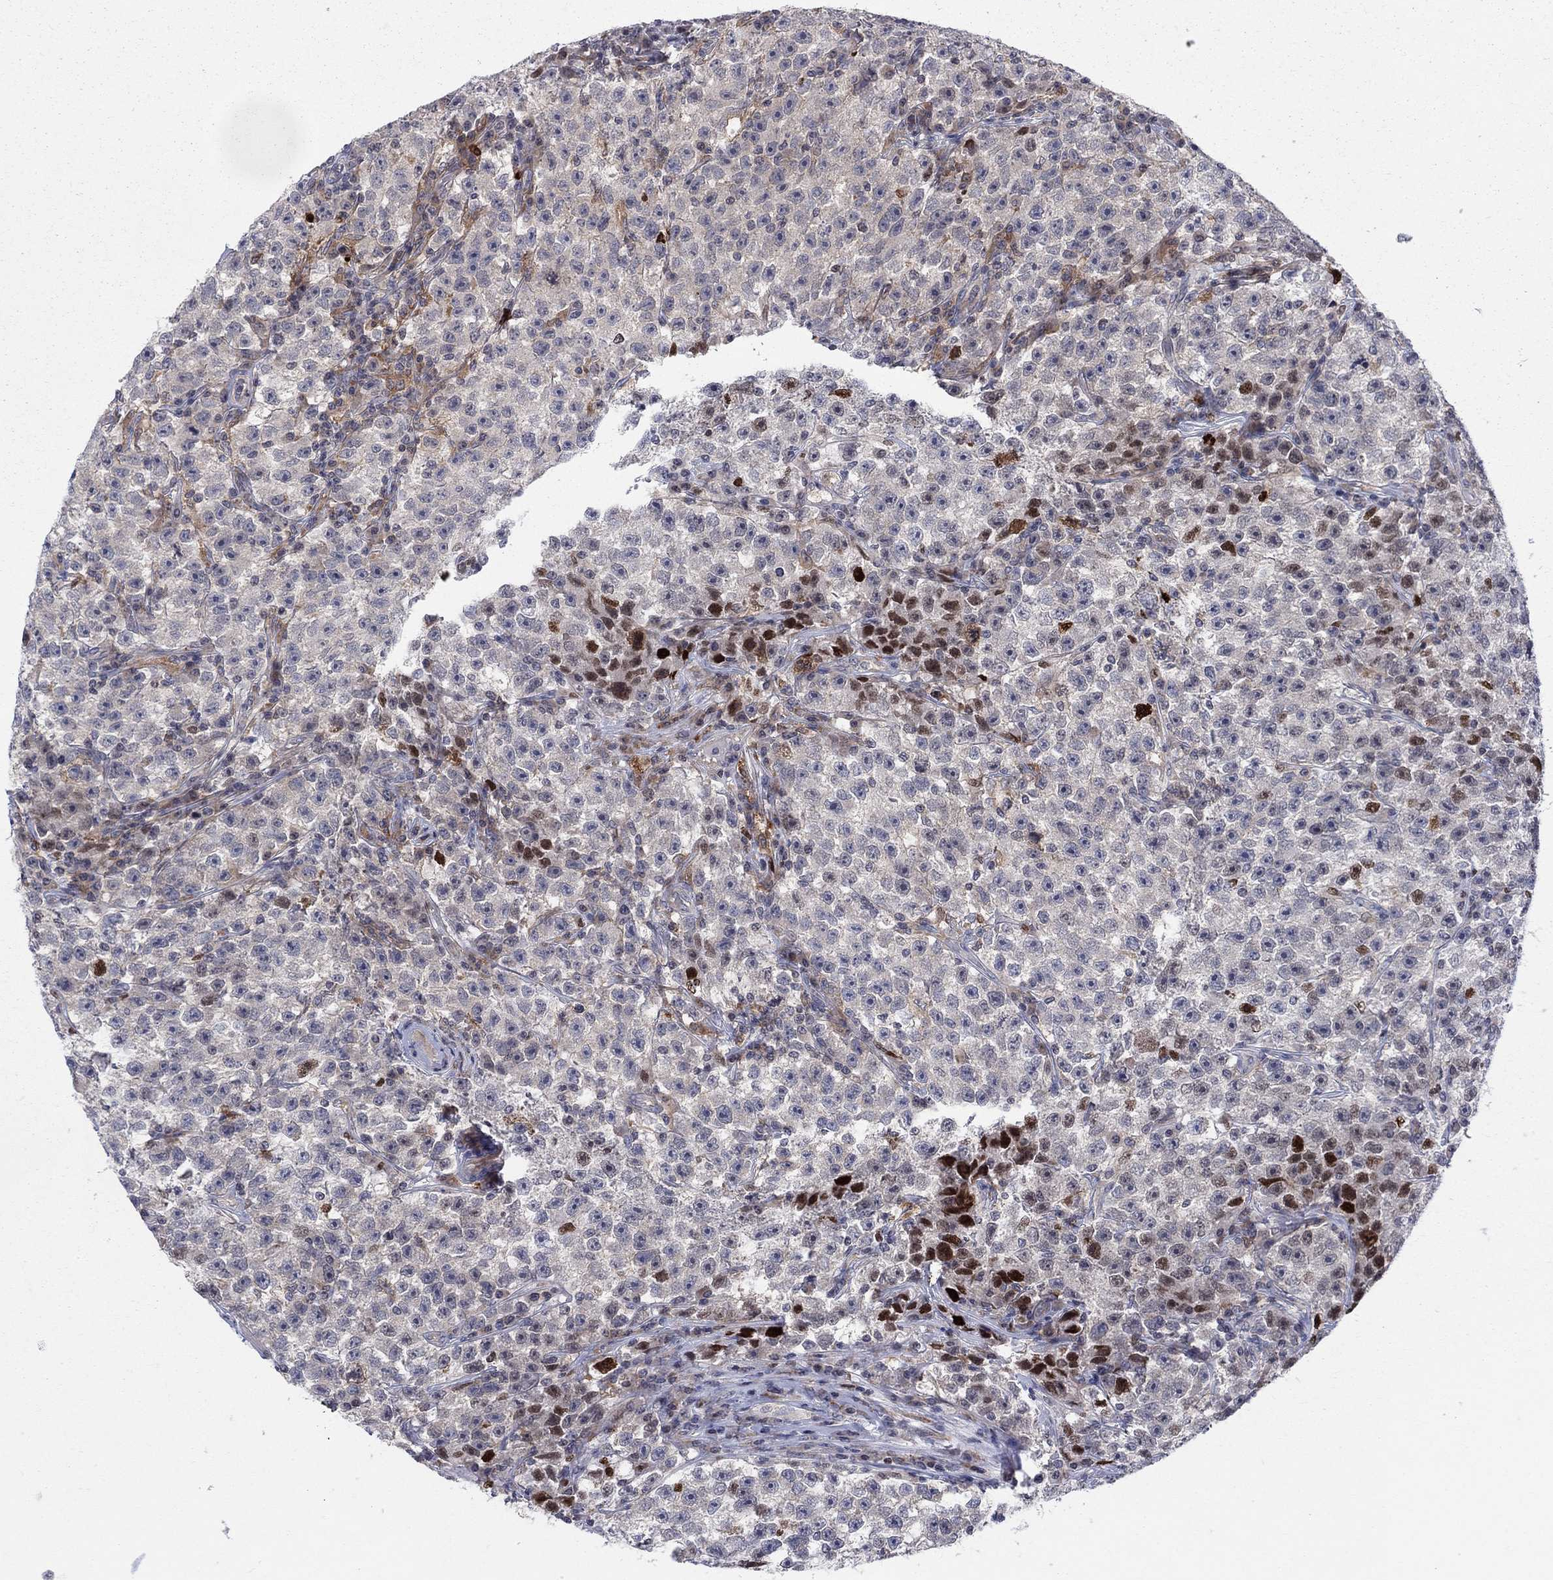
{"staining": {"intensity": "strong", "quantity": "<25%", "location": "nuclear"}, "tissue": "testis cancer", "cell_type": "Tumor cells", "image_type": "cancer", "snomed": [{"axis": "morphology", "description": "Seminoma, NOS"}, {"axis": "topography", "description": "Testis"}], "caption": "DAB immunohistochemical staining of human testis seminoma demonstrates strong nuclear protein staining in about <25% of tumor cells. (IHC, brightfield microscopy, high magnification).", "gene": "ZNHIT3", "patient": {"sex": "male", "age": 22}}